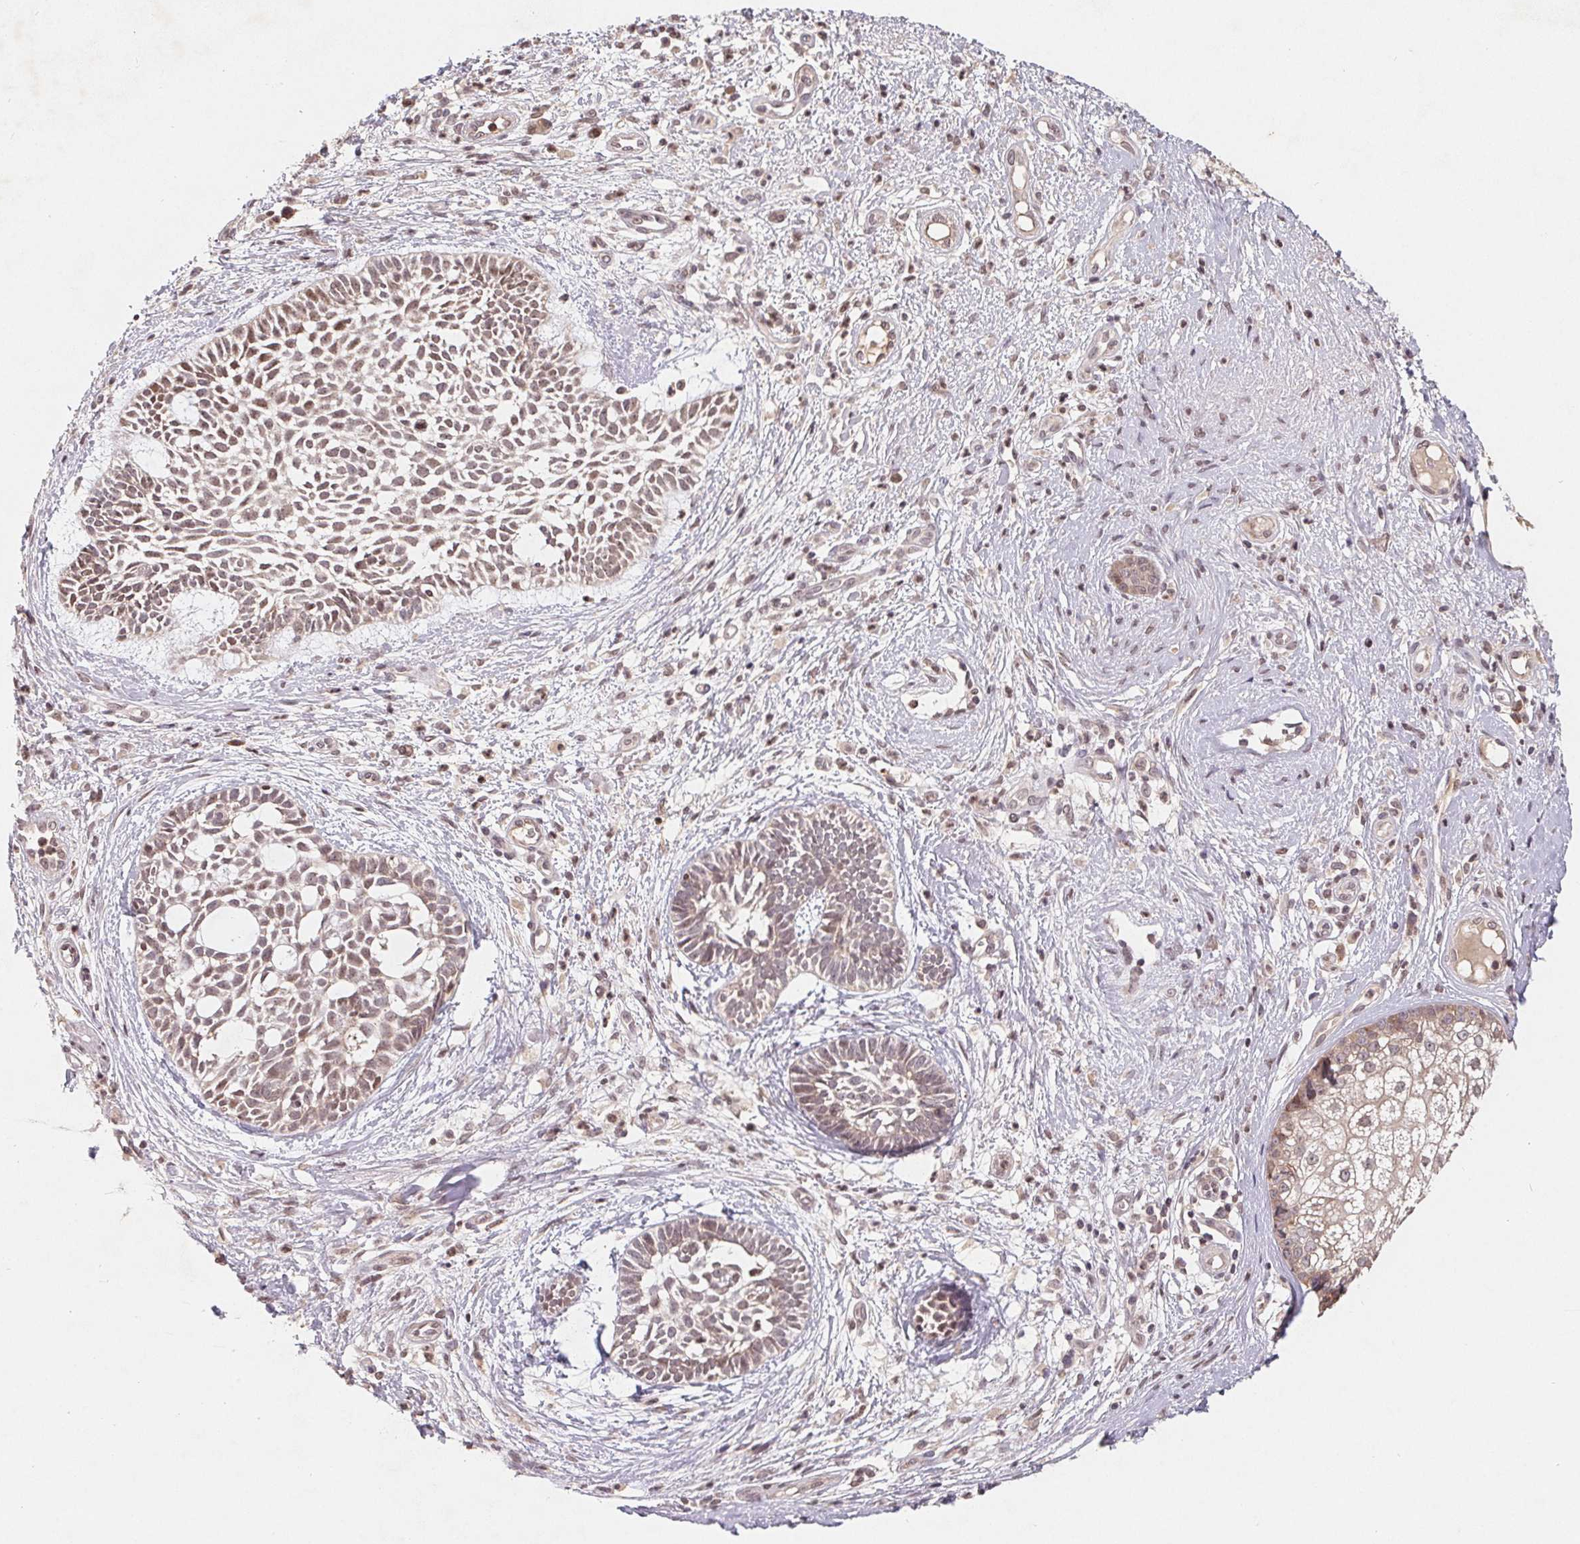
{"staining": {"intensity": "weak", "quantity": ">75%", "location": "nuclear"}, "tissue": "skin cancer", "cell_type": "Tumor cells", "image_type": "cancer", "snomed": [{"axis": "morphology", "description": "Basal cell carcinoma"}, {"axis": "topography", "description": "Skin"}], "caption": "Weak nuclear positivity is appreciated in about >75% of tumor cells in skin cancer.", "gene": "HMGN3", "patient": {"sex": "female", "age": 89}}